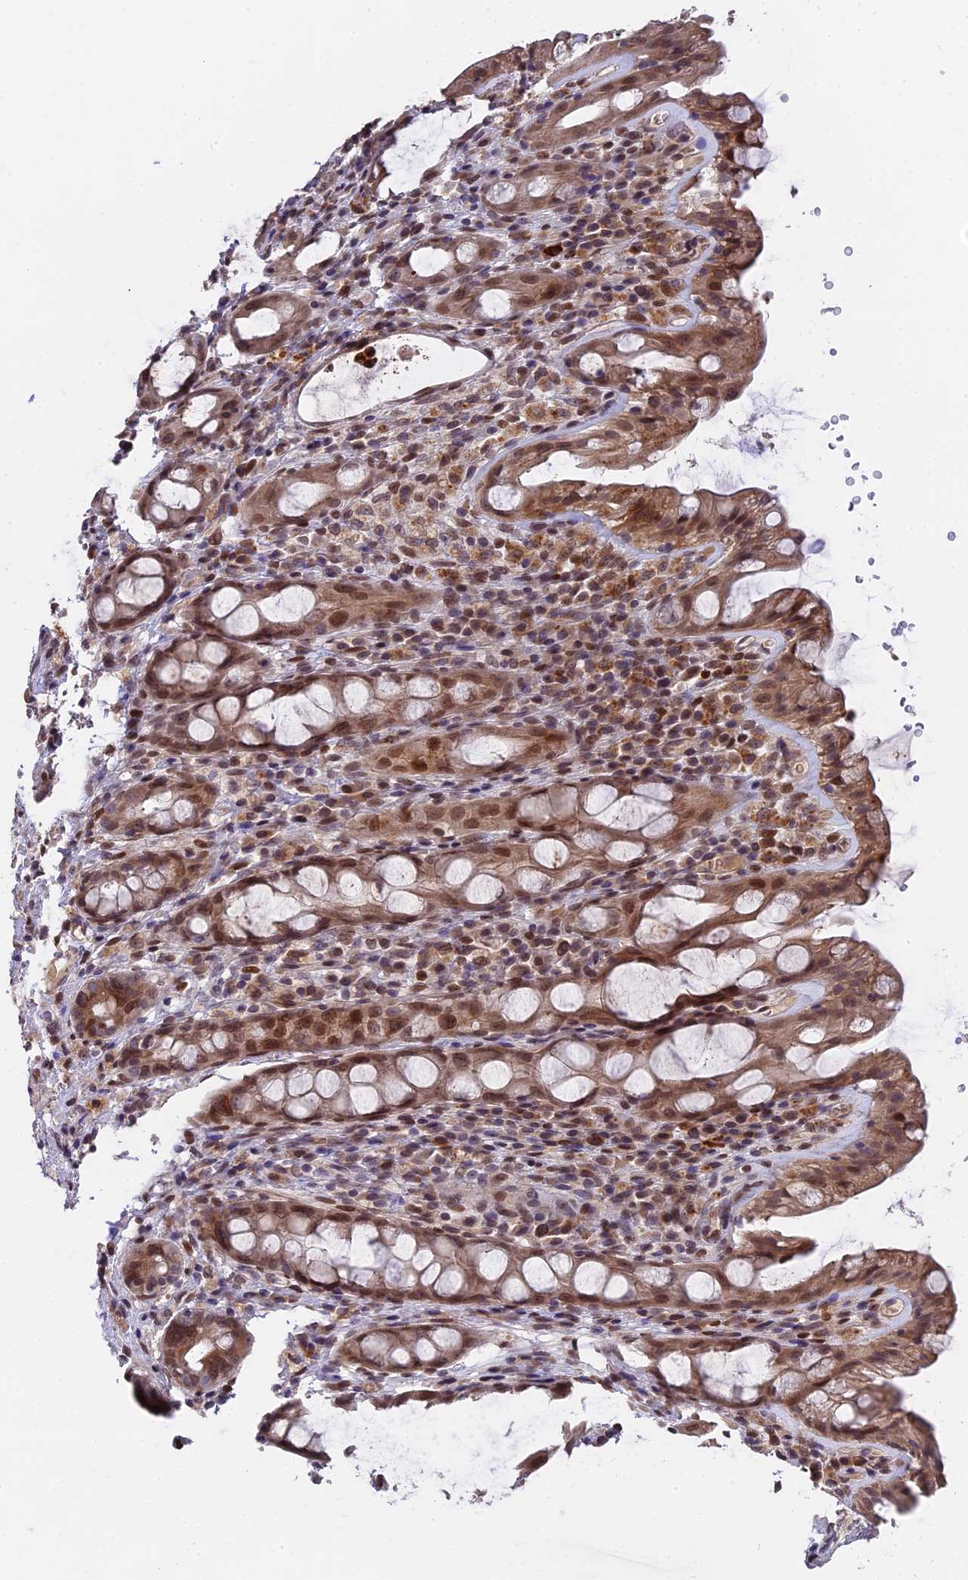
{"staining": {"intensity": "moderate", "quantity": ">75%", "location": "cytoplasmic/membranous,nuclear"}, "tissue": "rectum", "cell_type": "Glandular cells", "image_type": "normal", "snomed": [{"axis": "morphology", "description": "Normal tissue, NOS"}, {"axis": "topography", "description": "Rectum"}], "caption": "Protein expression by immunohistochemistry shows moderate cytoplasmic/membranous,nuclear staining in approximately >75% of glandular cells in benign rectum.", "gene": "PYGO1", "patient": {"sex": "male", "age": 44}}